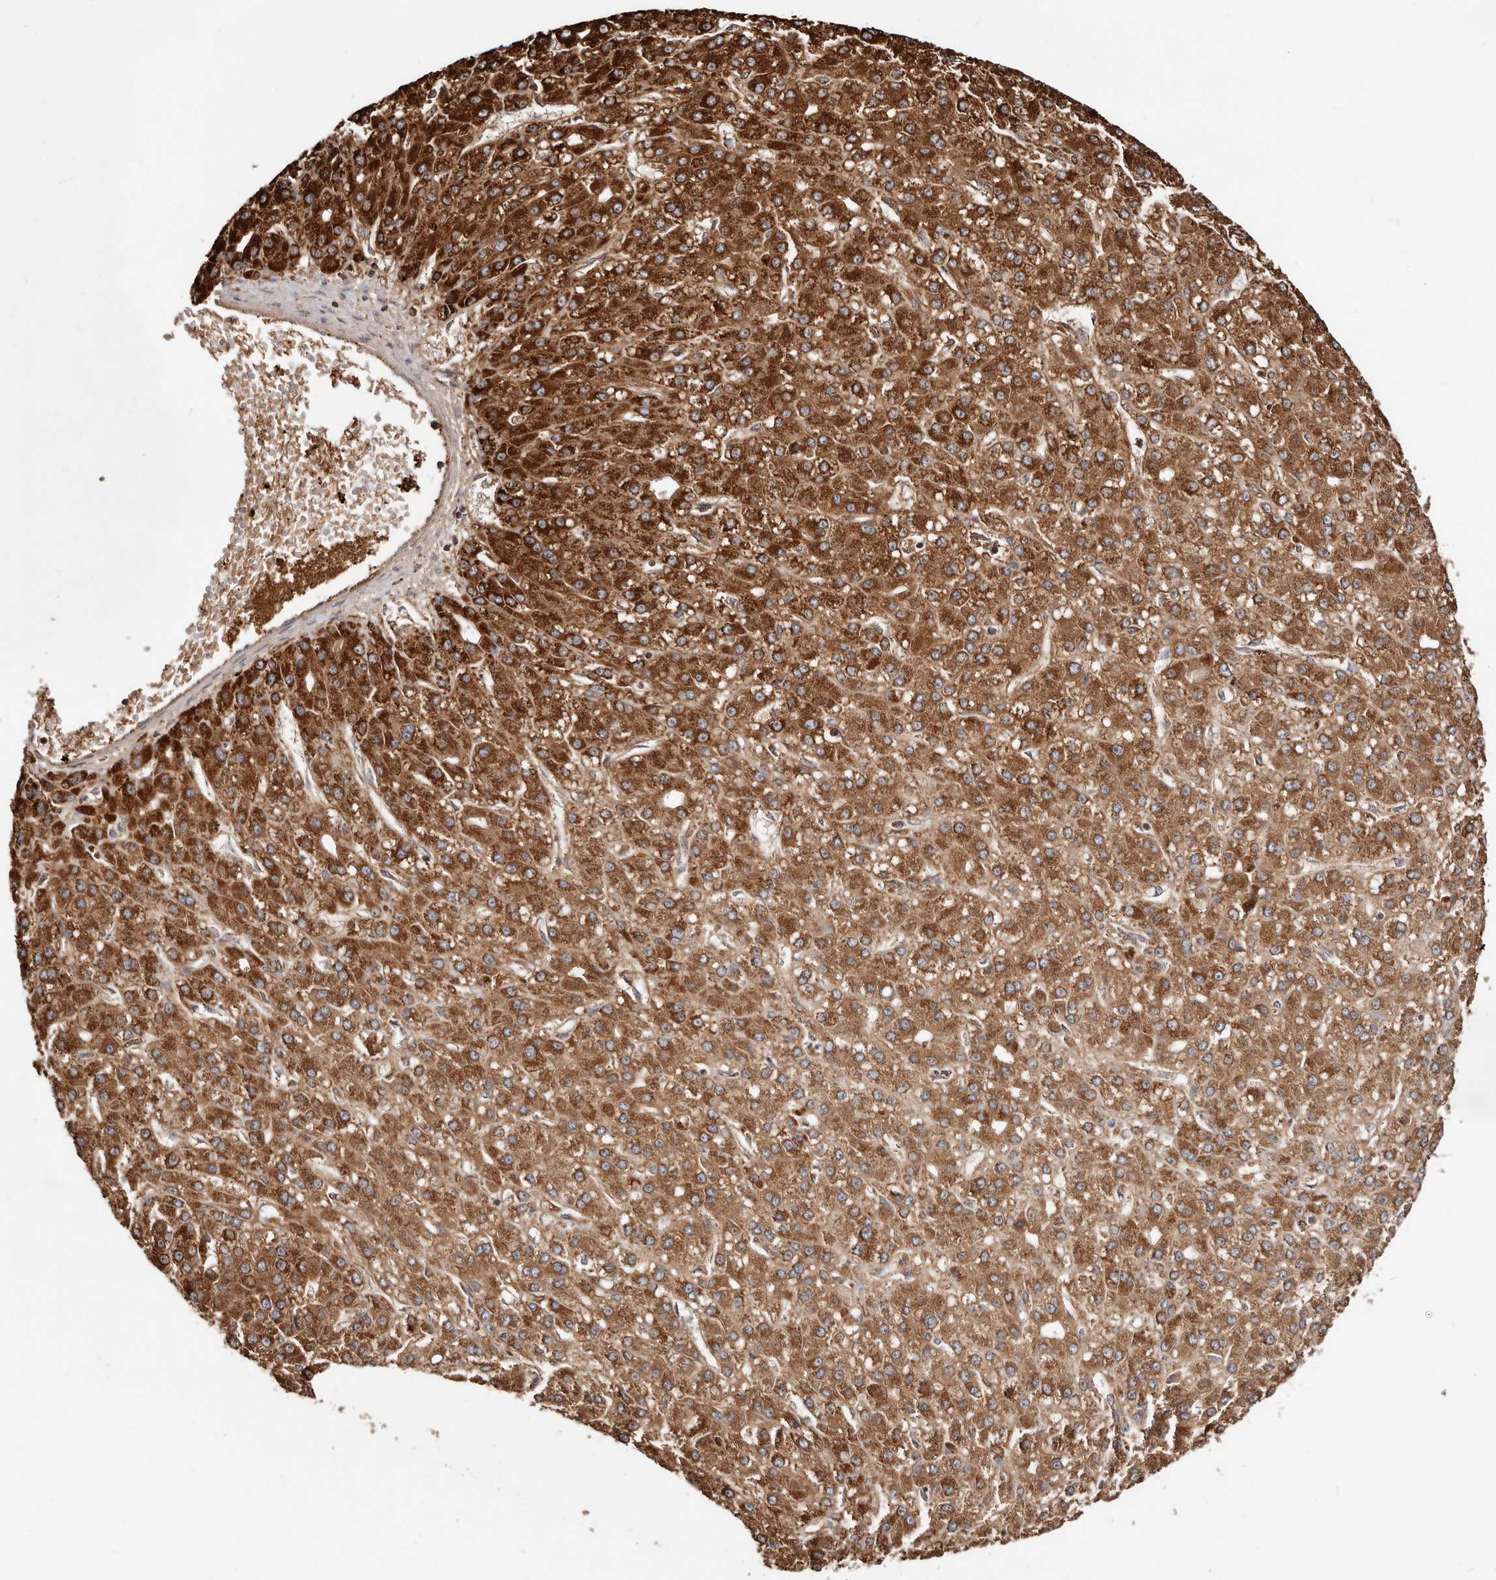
{"staining": {"intensity": "strong", "quantity": ">75%", "location": "cytoplasmic/membranous"}, "tissue": "liver cancer", "cell_type": "Tumor cells", "image_type": "cancer", "snomed": [{"axis": "morphology", "description": "Carcinoma, Hepatocellular, NOS"}, {"axis": "topography", "description": "Liver"}], "caption": "High-magnification brightfield microscopy of liver hepatocellular carcinoma stained with DAB (3,3'-diaminobenzidine) (brown) and counterstained with hematoxylin (blue). tumor cells exhibit strong cytoplasmic/membranous staining is appreciated in about>75% of cells.", "gene": "PRKACB", "patient": {"sex": "male", "age": 67}}